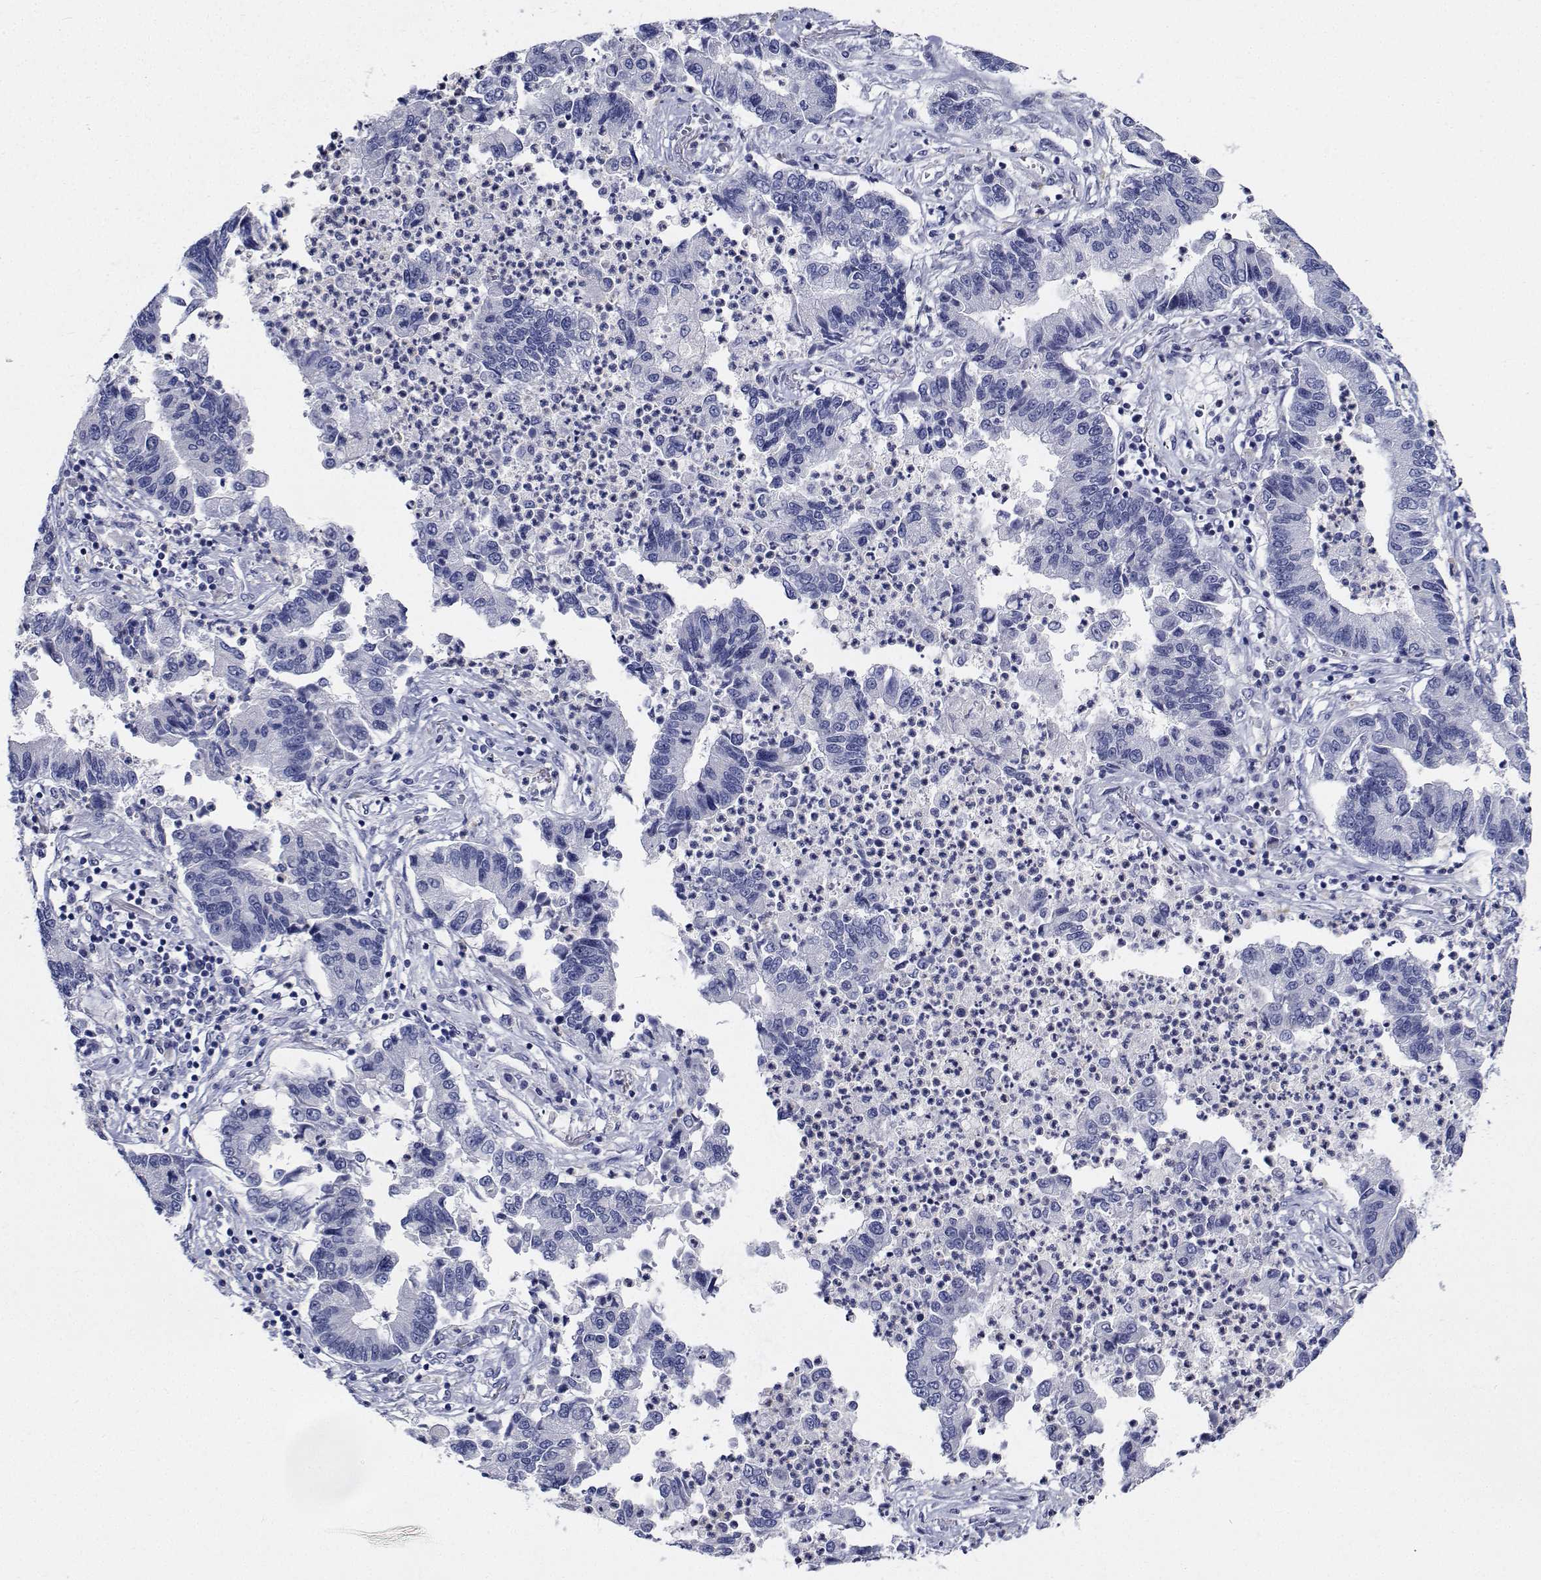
{"staining": {"intensity": "negative", "quantity": "none", "location": "none"}, "tissue": "lung cancer", "cell_type": "Tumor cells", "image_type": "cancer", "snomed": [{"axis": "morphology", "description": "Adenocarcinoma, NOS"}, {"axis": "topography", "description": "Lung"}], "caption": "Histopathology image shows no significant protein positivity in tumor cells of lung cancer (adenocarcinoma).", "gene": "PLXNA4", "patient": {"sex": "female", "age": 57}}